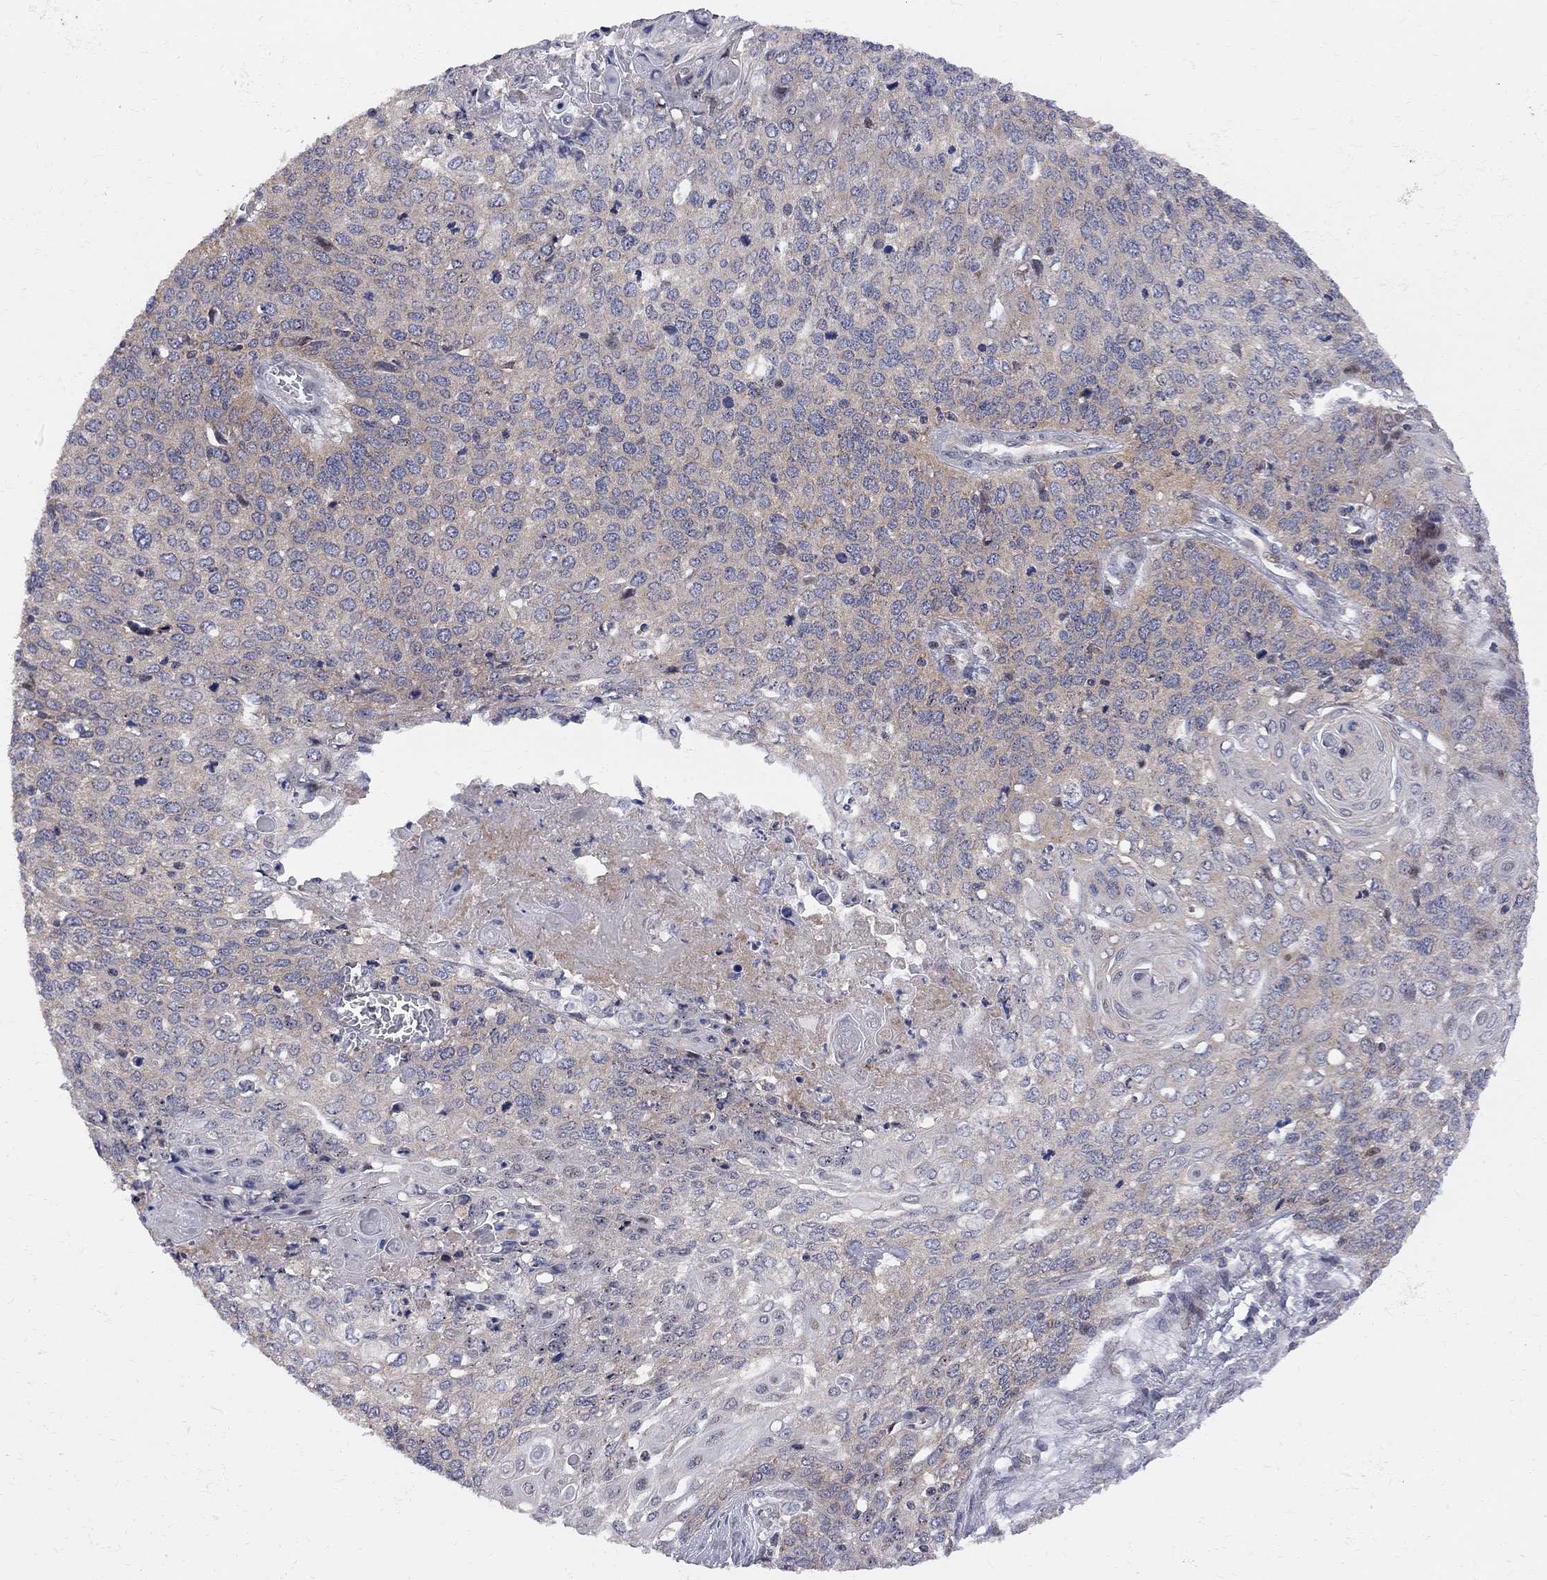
{"staining": {"intensity": "weak", "quantity": "25%-75%", "location": "cytoplasmic/membranous,nuclear"}, "tissue": "cervical cancer", "cell_type": "Tumor cells", "image_type": "cancer", "snomed": [{"axis": "morphology", "description": "Squamous cell carcinoma, NOS"}, {"axis": "topography", "description": "Cervix"}], "caption": "IHC (DAB (3,3'-diaminobenzidine)) staining of cervical cancer (squamous cell carcinoma) exhibits weak cytoplasmic/membranous and nuclear protein expression in approximately 25%-75% of tumor cells.", "gene": "CNOT11", "patient": {"sex": "female", "age": 39}}